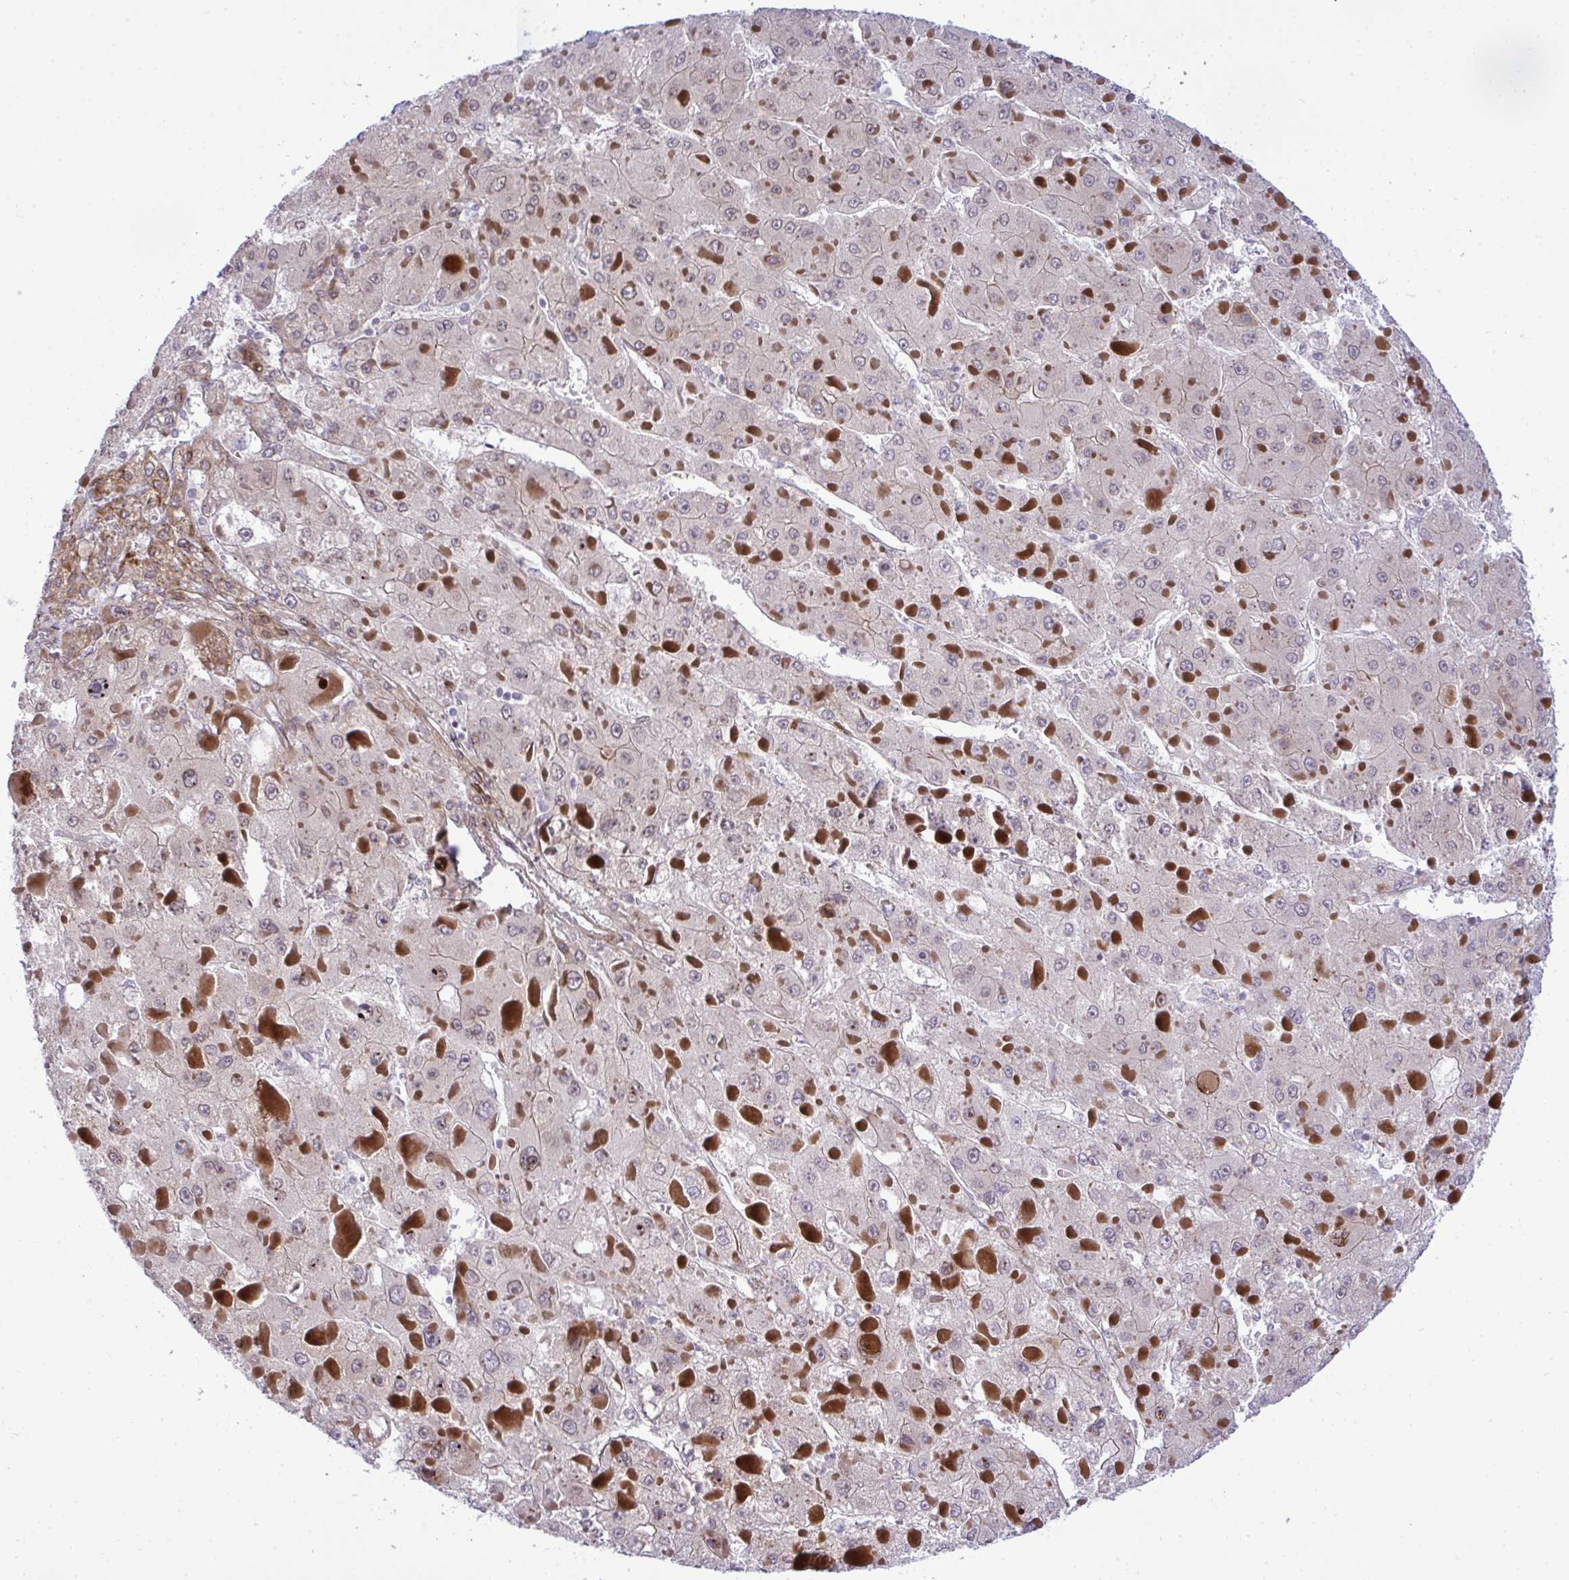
{"staining": {"intensity": "negative", "quantity": "none", "location": "none"}, "tissue": "liver cancer", "cell_type": "Tumor cells", "image_type": "cancer", "snomed": [{"axis": "morphology", "description": "Carcinoma, Hepatocellular, NOS"}, {"axis": "topography", "description": "Liver"}], "caption": "Liver cancer was stained to show a protein in brown. There is no significant positivity in tumor cells.", "gene": "CASTOR2", "patient": {"sex": "female", "age": 73}}